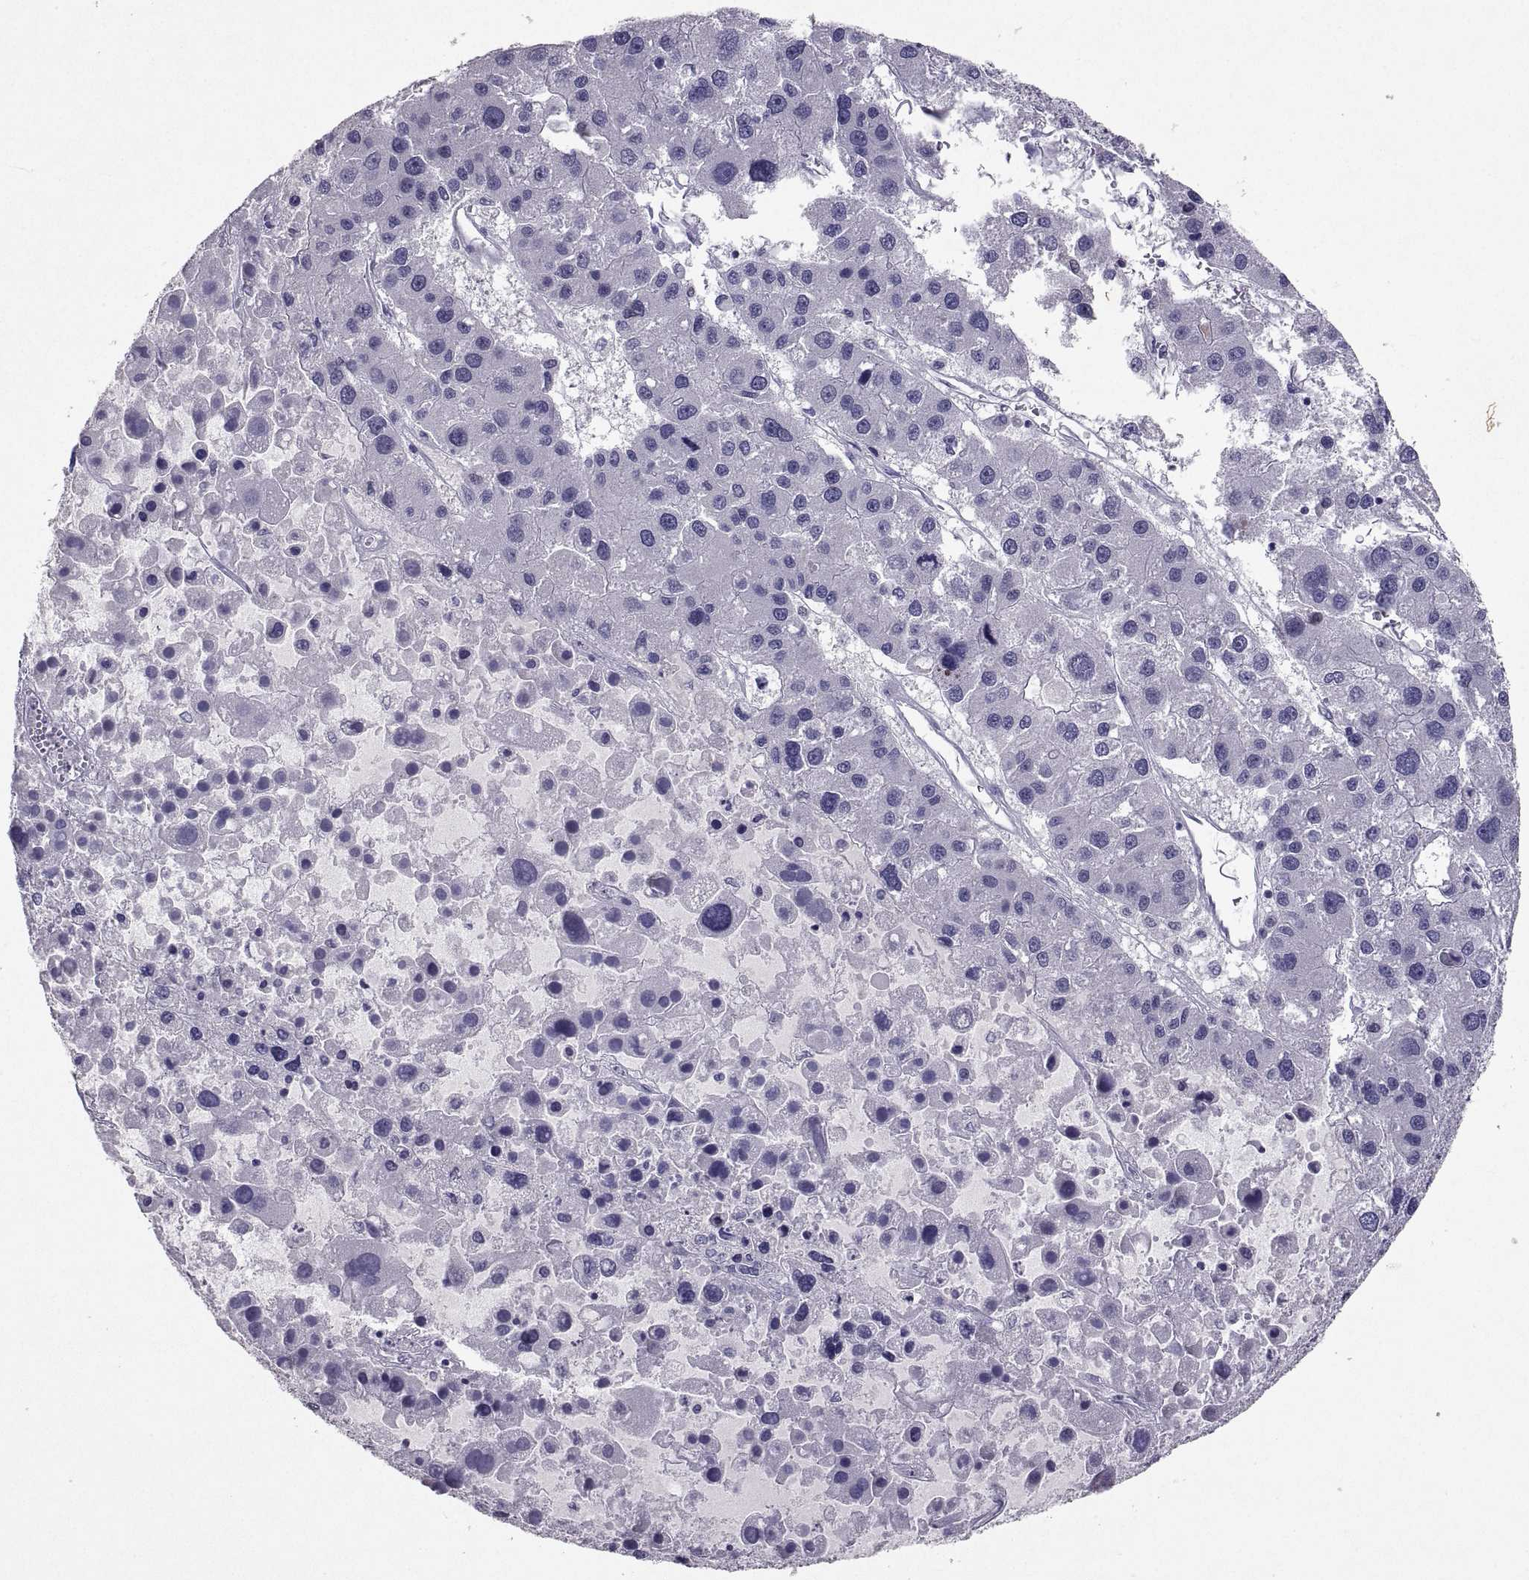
{"staining": {"intensity": "negative", "quantity": "none", "location": "none"}, "tissue": "liver cancer", "cell_type": "Tumor cells", "image_type": "cancer", "snomed": [{"axis": "morphology", "description": "Carcinoma, Hepatocellular, NOS"}, {"axis": "topography", "description": "Liver"}], "caption": "Liver hepatocellular carcinoma stained for a protein using immunohistochemistry (IHC) demonstrates no staining tumor cells.", "gene": "SOX21", "patient": {"sex": "male", "age": 73}}